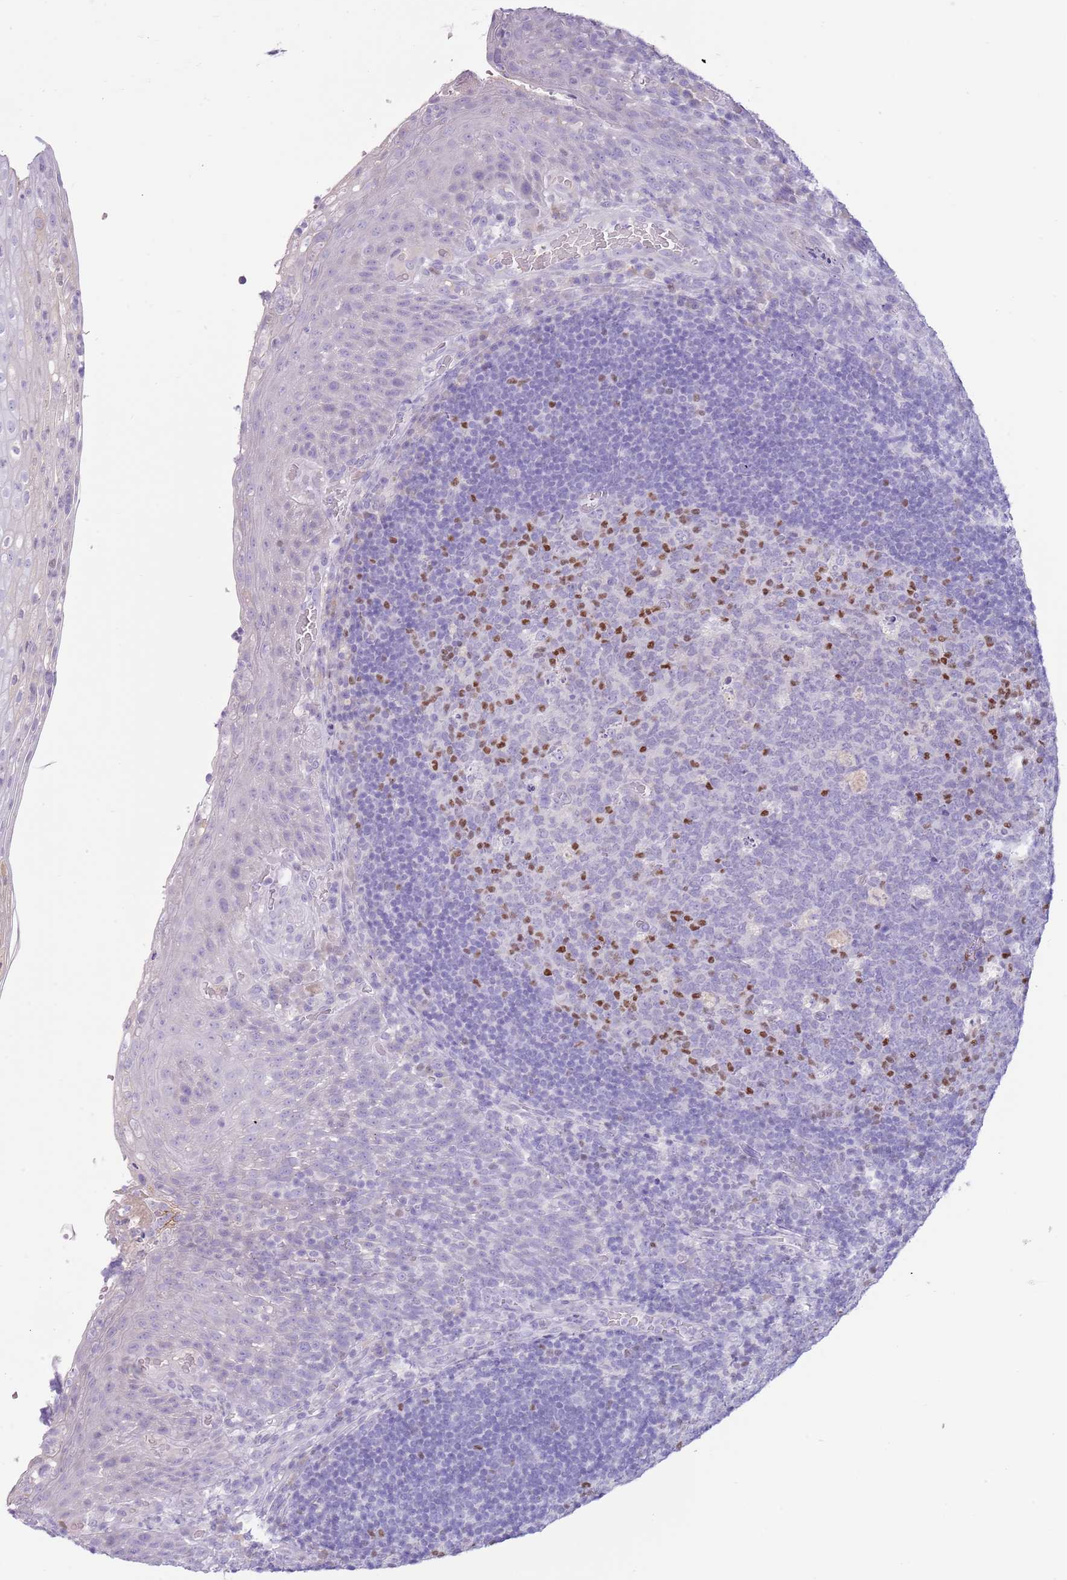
{"staining": {"intensity": "moderate", "quantity": "25%-75%", "location": "nuclear"}, "tissue": "tonsil", "cell_type": "Germinal center cells", "image_type": "normal", "snomed": [{"axis": "morphology", "description": "Normal tissue, NOS"}, {"axis": "topography", "description": "Tonsil"}], "caption": "High-magnification brightfield microscopy of benign tonsil stained with DAB (brown) and counterstained with hematoxylin (blue). germinal center cells exhibit moderate nuclear staining is appreciated in about25%-75% of cells. The protein of interest is stained brown, and the nuclei are stained in blue (DAB IHC with brightfield microscopy, high magnification).", "gene": "TOX2", "patient": {"sex": "male", "age": 17}}